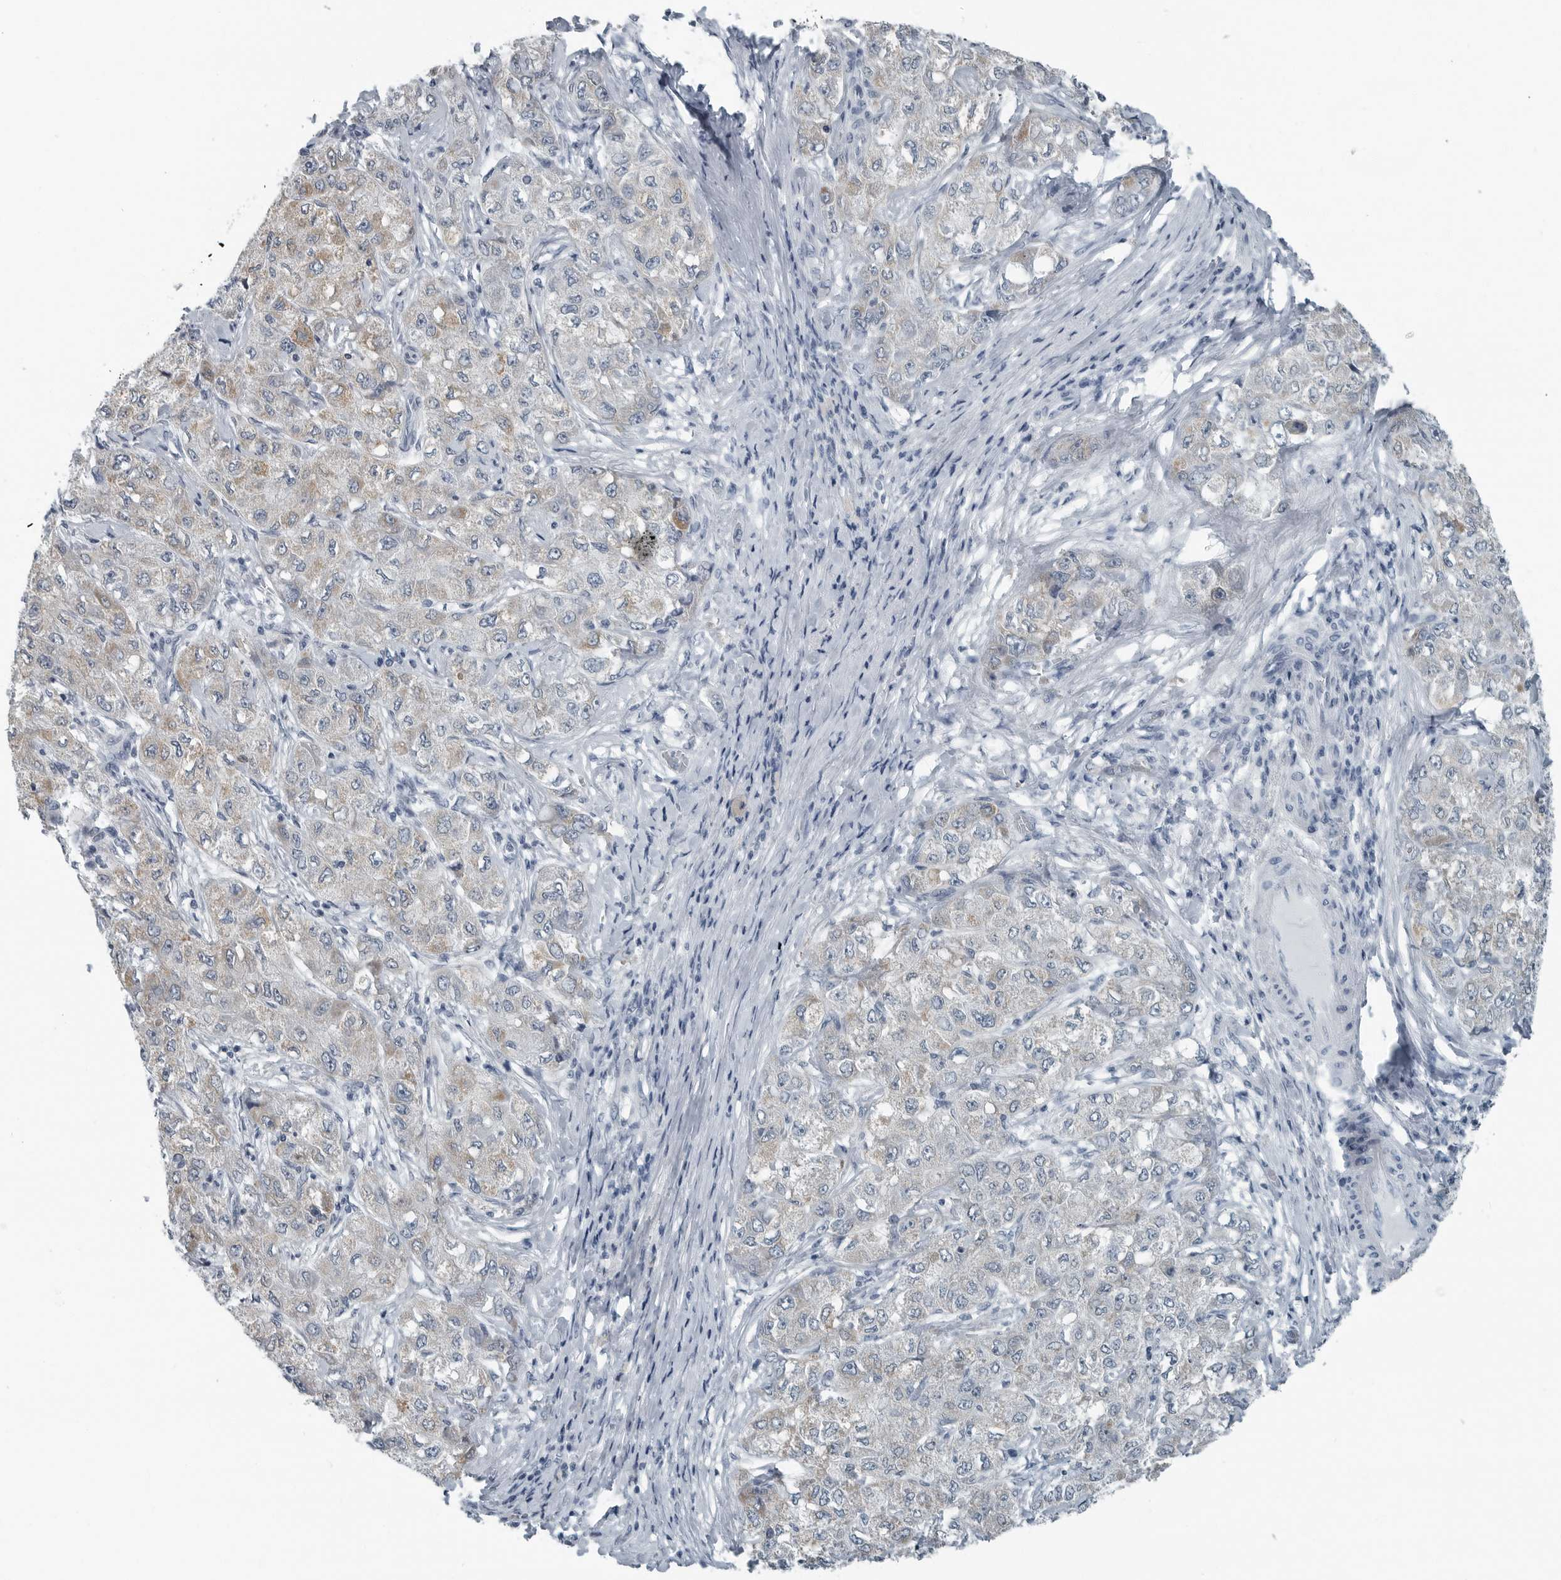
{"staining": {"intensity": "moderate", "quantity": "<25%", "location": "cytoplasmic/membranous"}, "tissue": "liver cancer", "cell_type": "Tumor cells", "image_type": "cancer", "snomed": [{"axis": "morphology", "description": "Carcinoma, Hepatocellular, NOS"}, {"axis": "topography", "description": "Liver"}], "caption": "A brown stain shows moderate cytoplasmic/membranous positivity of a protein in liver cancer tumor cells.", "gene": "ZPBP2", "patient": {"sex": "male", "age": 80}}